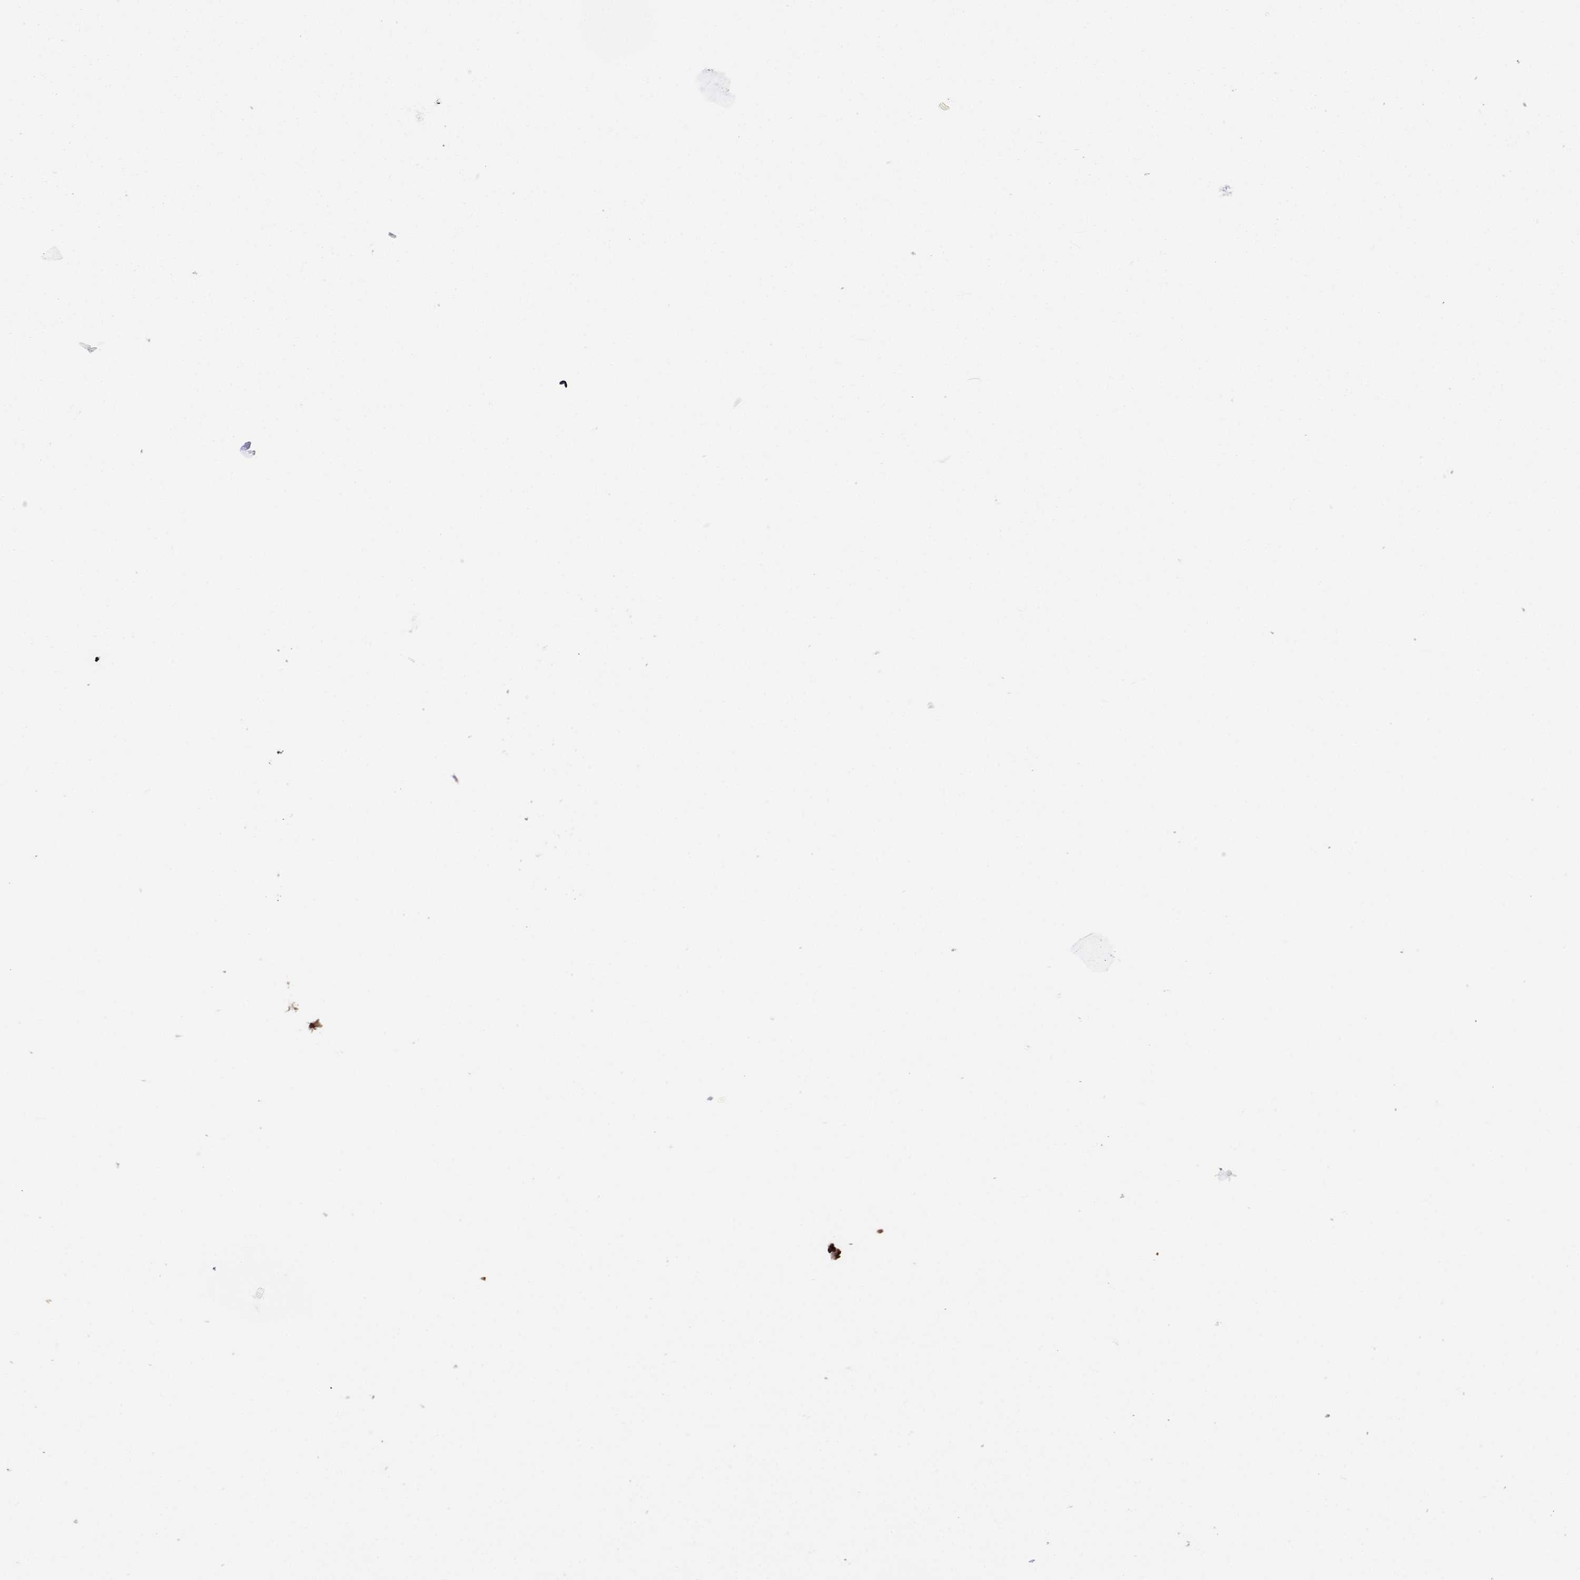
{"staining": {"intensity": "moderate", "quantity": "25%-75%", "location": "cytoplasmic/membranous"}, "tissue": "pancreatic cancer", "cell_type": "Tumor cells", "image_type": "cancer", "snomed": [{"axis": "morphology", "description": "Adenocarcinoma, NOS"}, {"axis": "topography", "description": "Pancreas"}], "caption": "The photomicrograph exhibits a brown stain indicating the presence of a protein in the cytoplasmic/membranous of tumor cells in pancreatic cancer.", "gene": "TRIP10", "patient": {"sex": "male", "age": 44}}